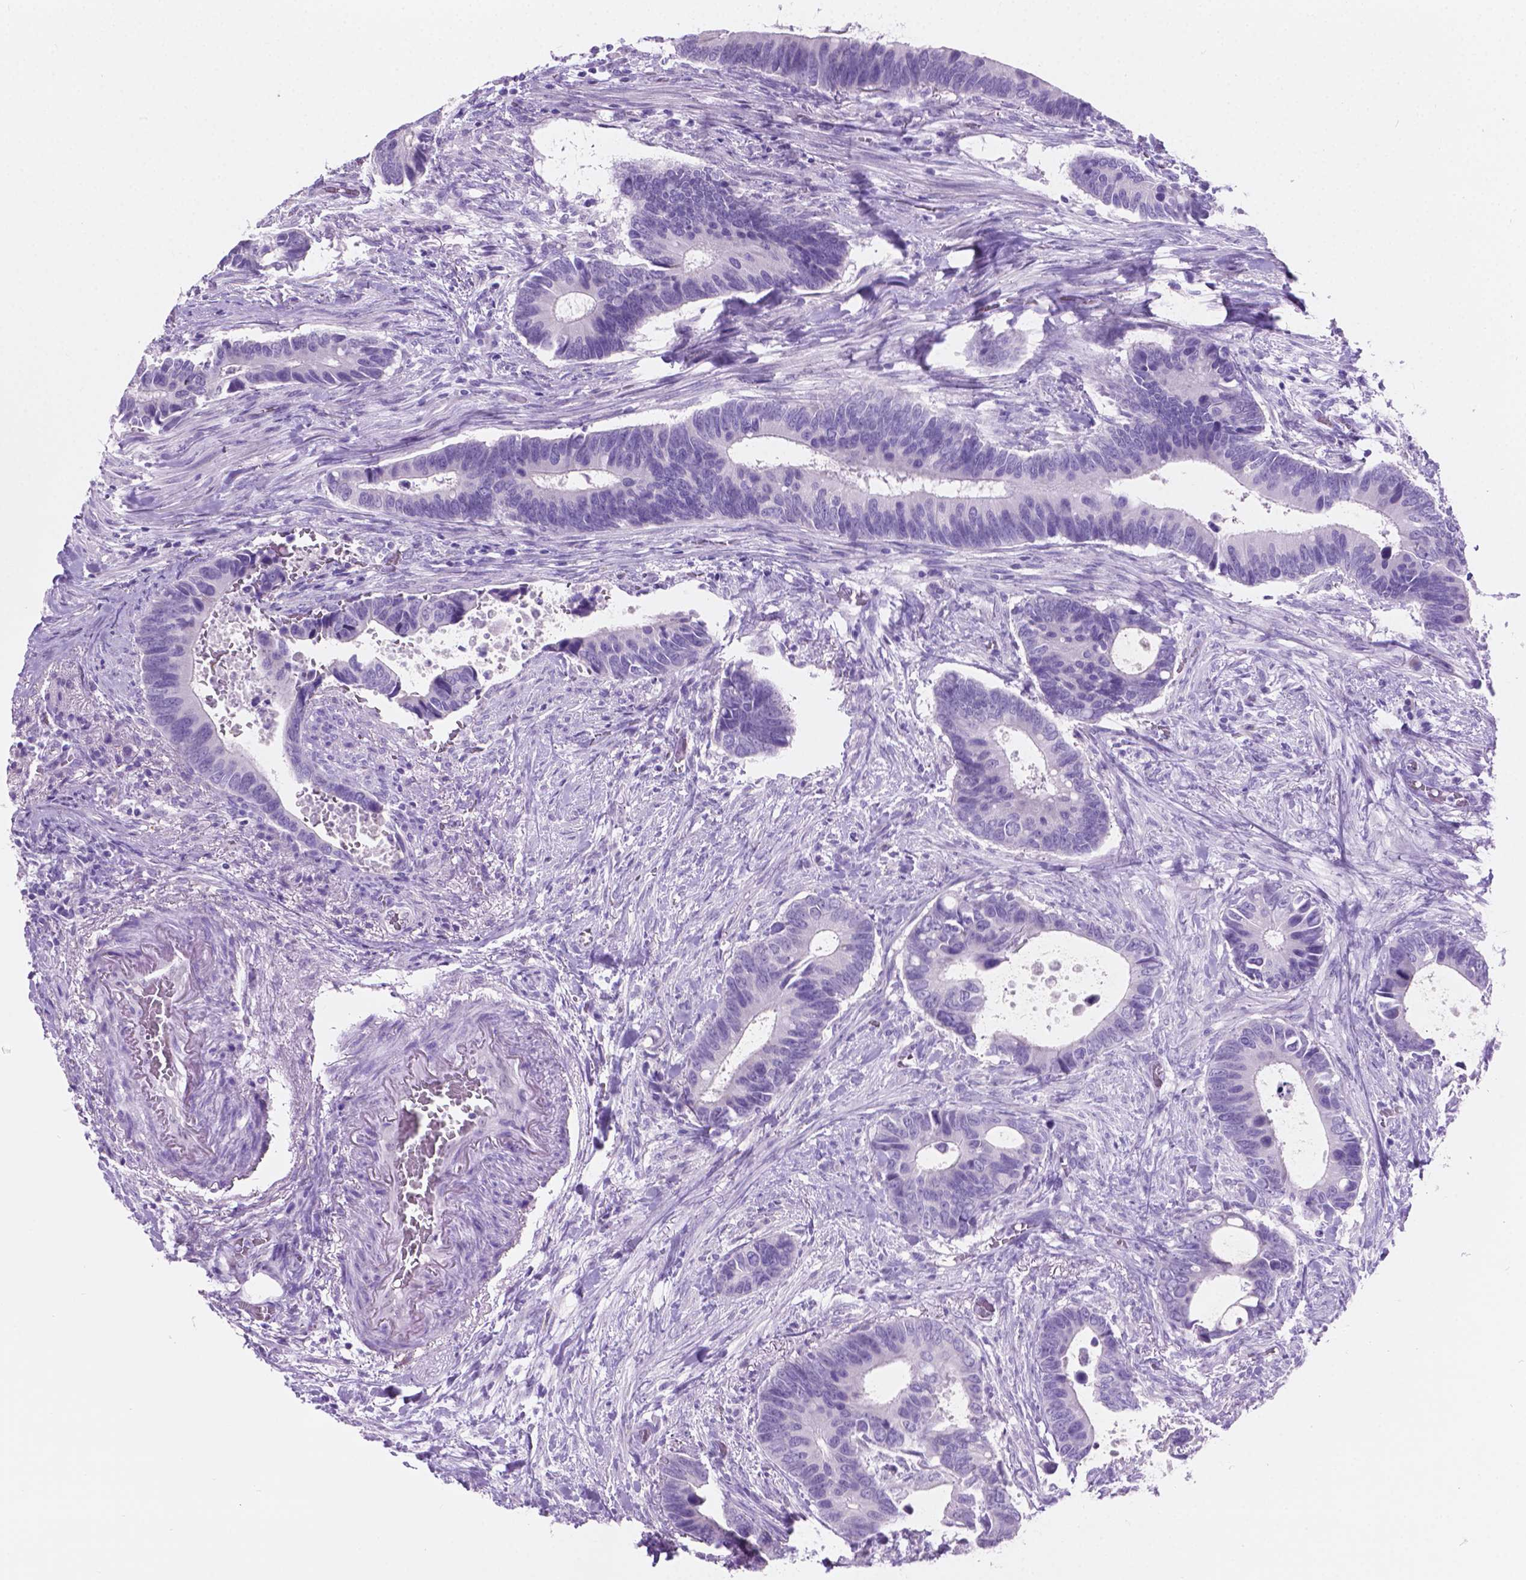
{"staining": {"intensity": "negative", "quantity": "none", "location": "none"}, "tissue": "colorectal cancer", "cell_type": "Tumor cells", "image_type": "cancer", "snomed": [{"axis": "morphology", "description": "Adenocarcinoma, NOS"}, {"axis": "topography", "description": "Colon"}], "caption": "Immunohistochemical staining of human colorectal cancer displays no significant expression in tumor cells.", "gene": "GRIN2B", "patient": {"sex": "male", "age": 49}}